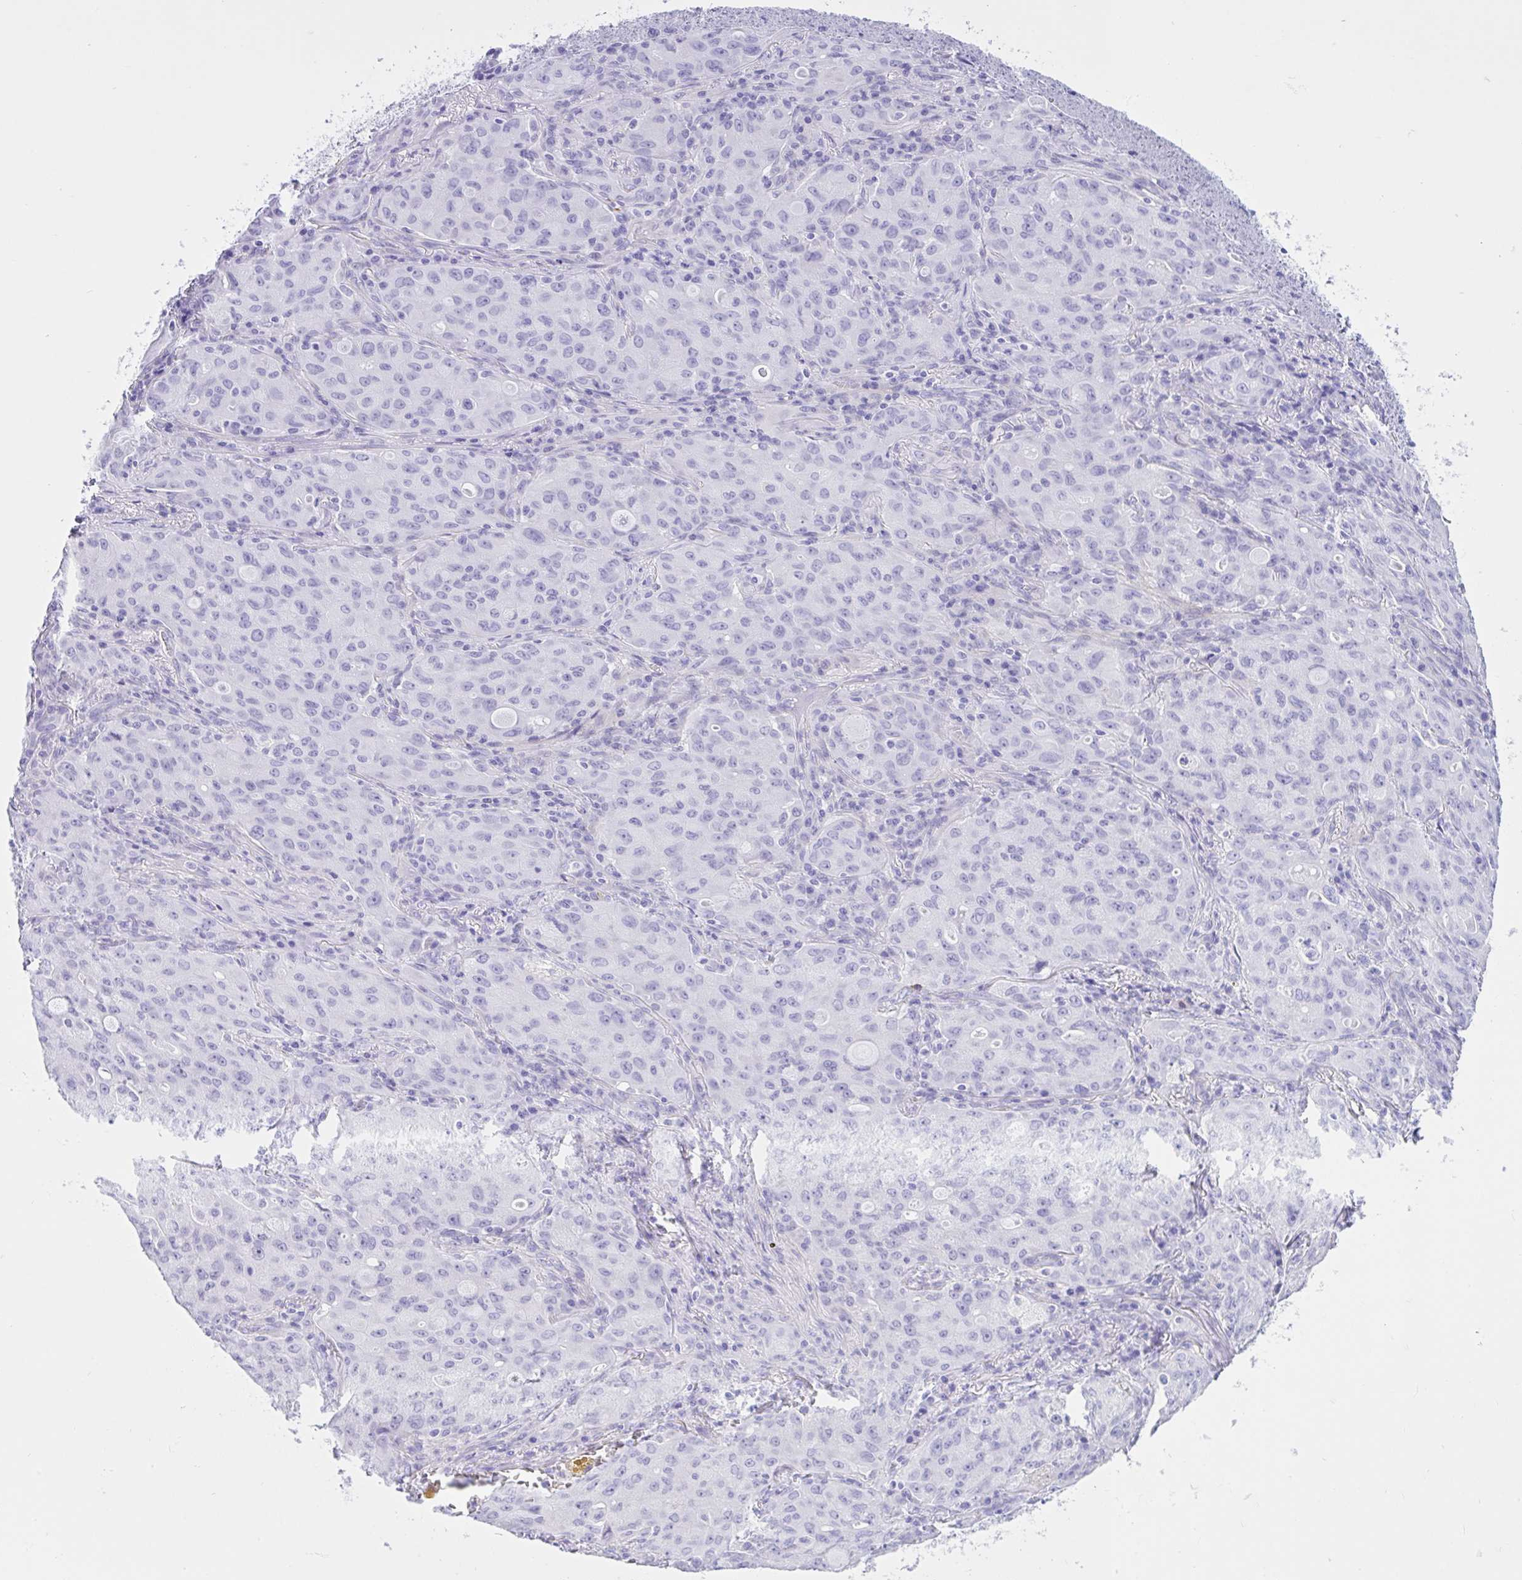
{"staining": {"intensity": "negative", "quantity": "none", "location": "none"}, "tissue": "lung cancer", "cell_type": "Tumor cells", "image_type": "cancer", "snomed": [{"axis": "morphology", "description": "Adenocarcinoma, NOS"}, {"axis": "topography", "description": "Lung"}], "caption": "IHC of lung adenocarcinoma shows no staining in tumor cells.", "gene": "IAPP", "patient": {"sex": "female", "age": 44}}